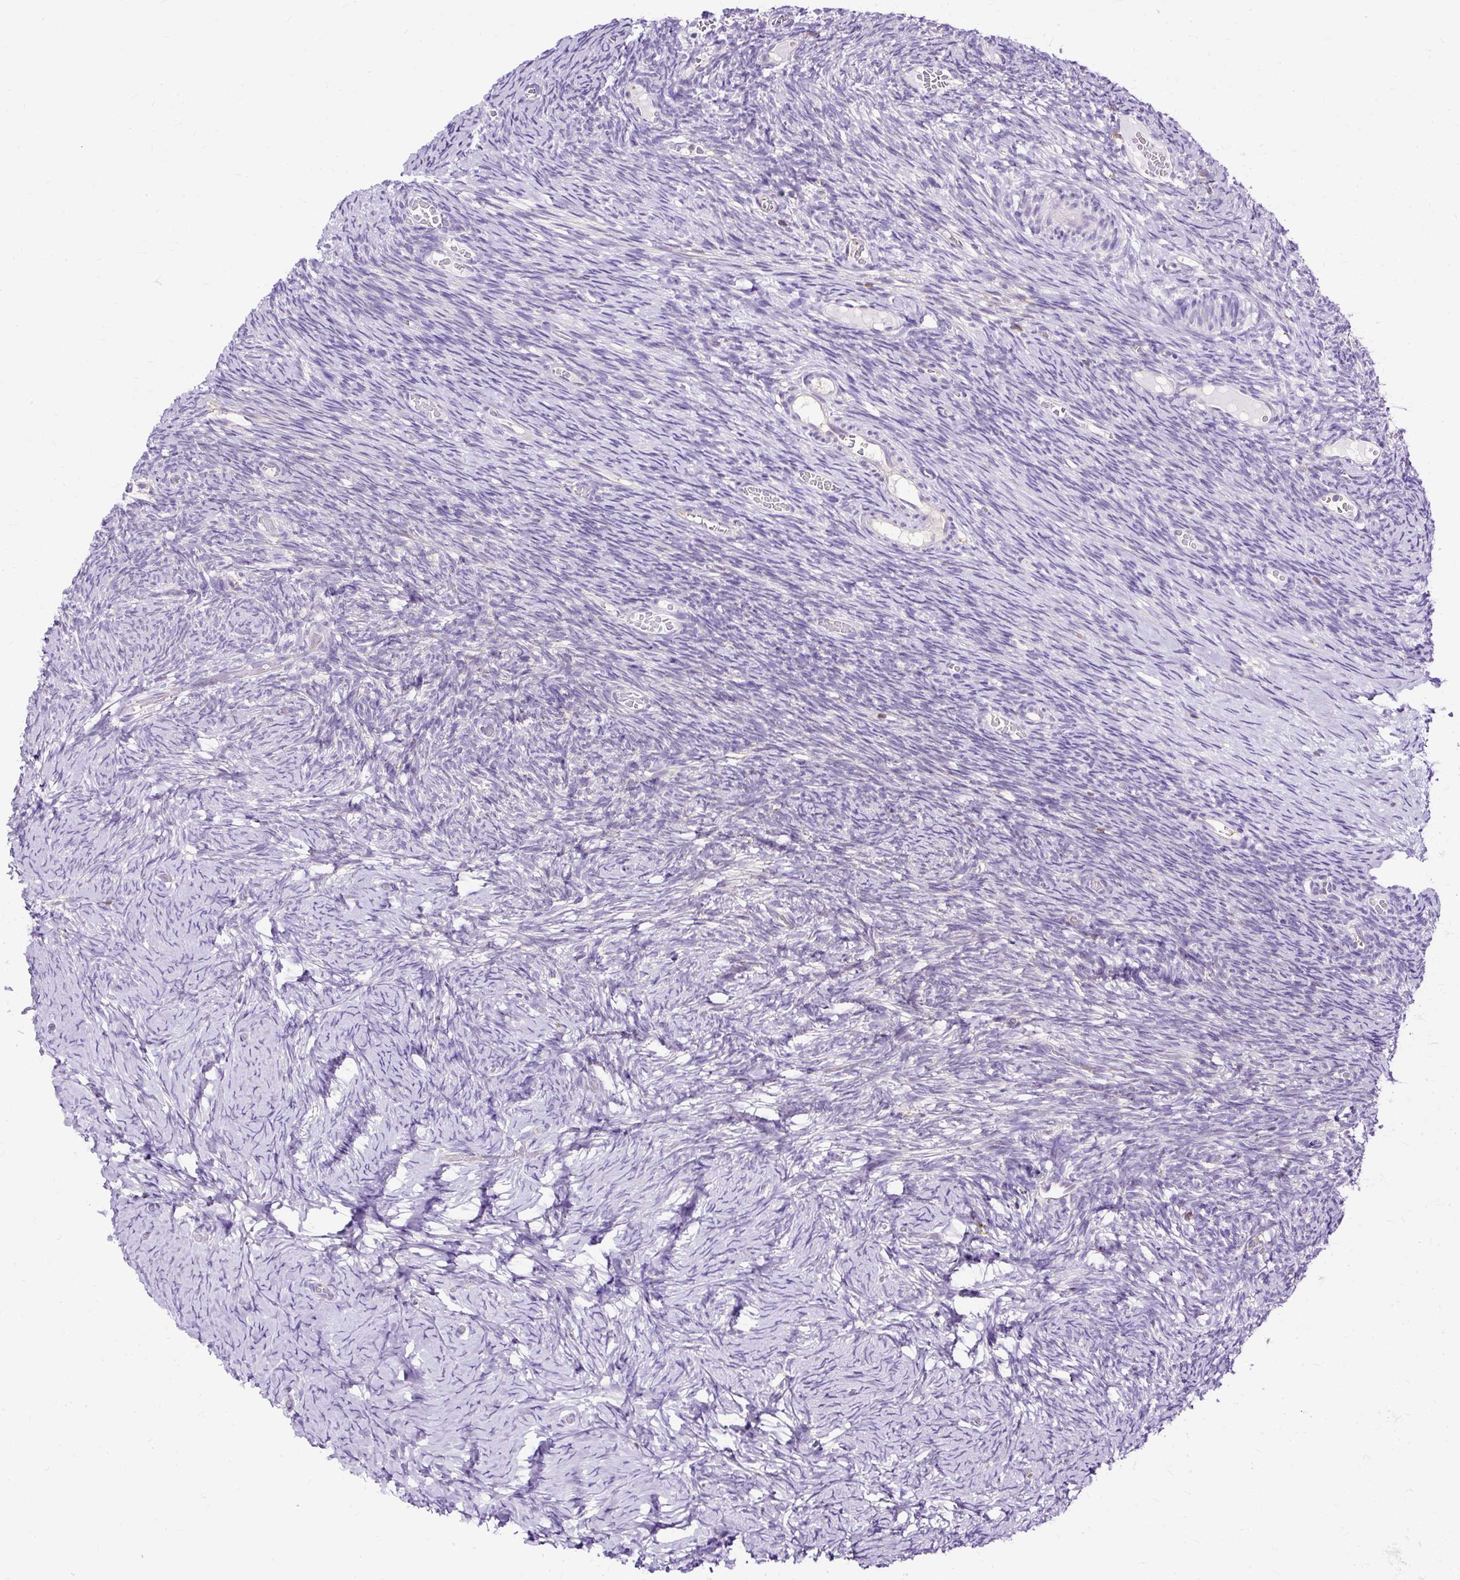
{"staining": {"intensity": "negative", "quantity": "none", "location": "none"}, "tissue": "ovary", "cell_type": "Follicle cells", "image_type": "normal", "snomed": [{"axis": "morphology", "description": "Normal tissue, NOS"}, {"axis": "topography", "description": "Ovary"}], "caption": "Follicle cells are negative for protein expression in normal human ovary. The staining was performed using DAB to visualize the protein expression in brown, while the nuclei were stained in blue with hematoxylin (Magnification: 20x).", "gene": "TWF2", "patient": {"sex": "female", "age": 39}}